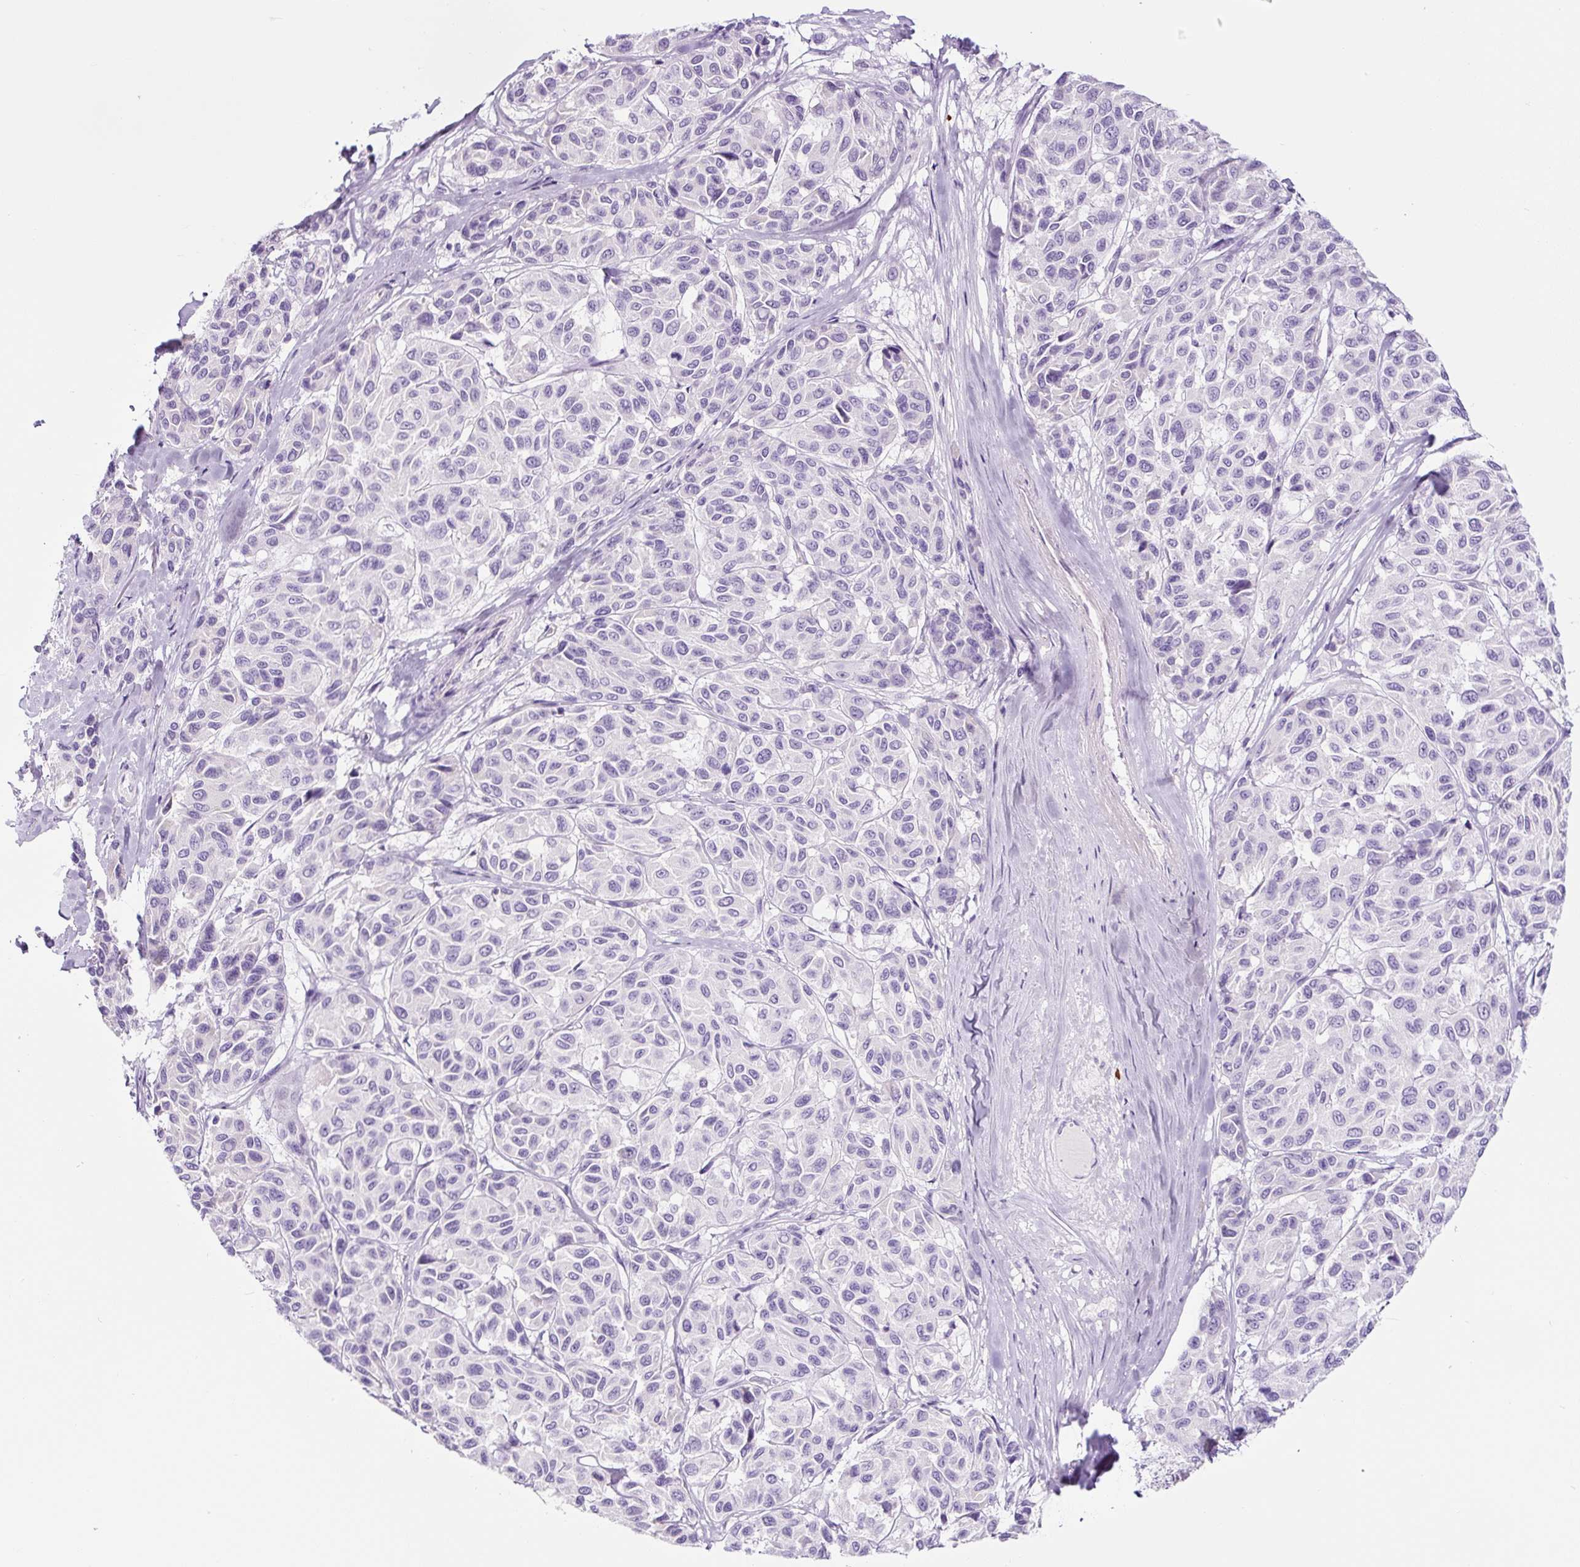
{"staining": {"intensity": "negative", "quantity": "none", "location": "none"}, "tissue": "melanoma", "cell_type": "Tumor cells", "image_type": "cancer", "snomed": [{"axis": "morphology", "description": "Malignant melanoma, NOS"}, {"axis": "topography", "description": "Skin"}], "caption": "Immunohistochemical staining of malignant melanoma shows no significant positivity in tumor cells. (DAB immunohistochemistry (IHC), high magnification).", "gene": "RNF212B", "patient": {"sex": "female", "age": 66}}